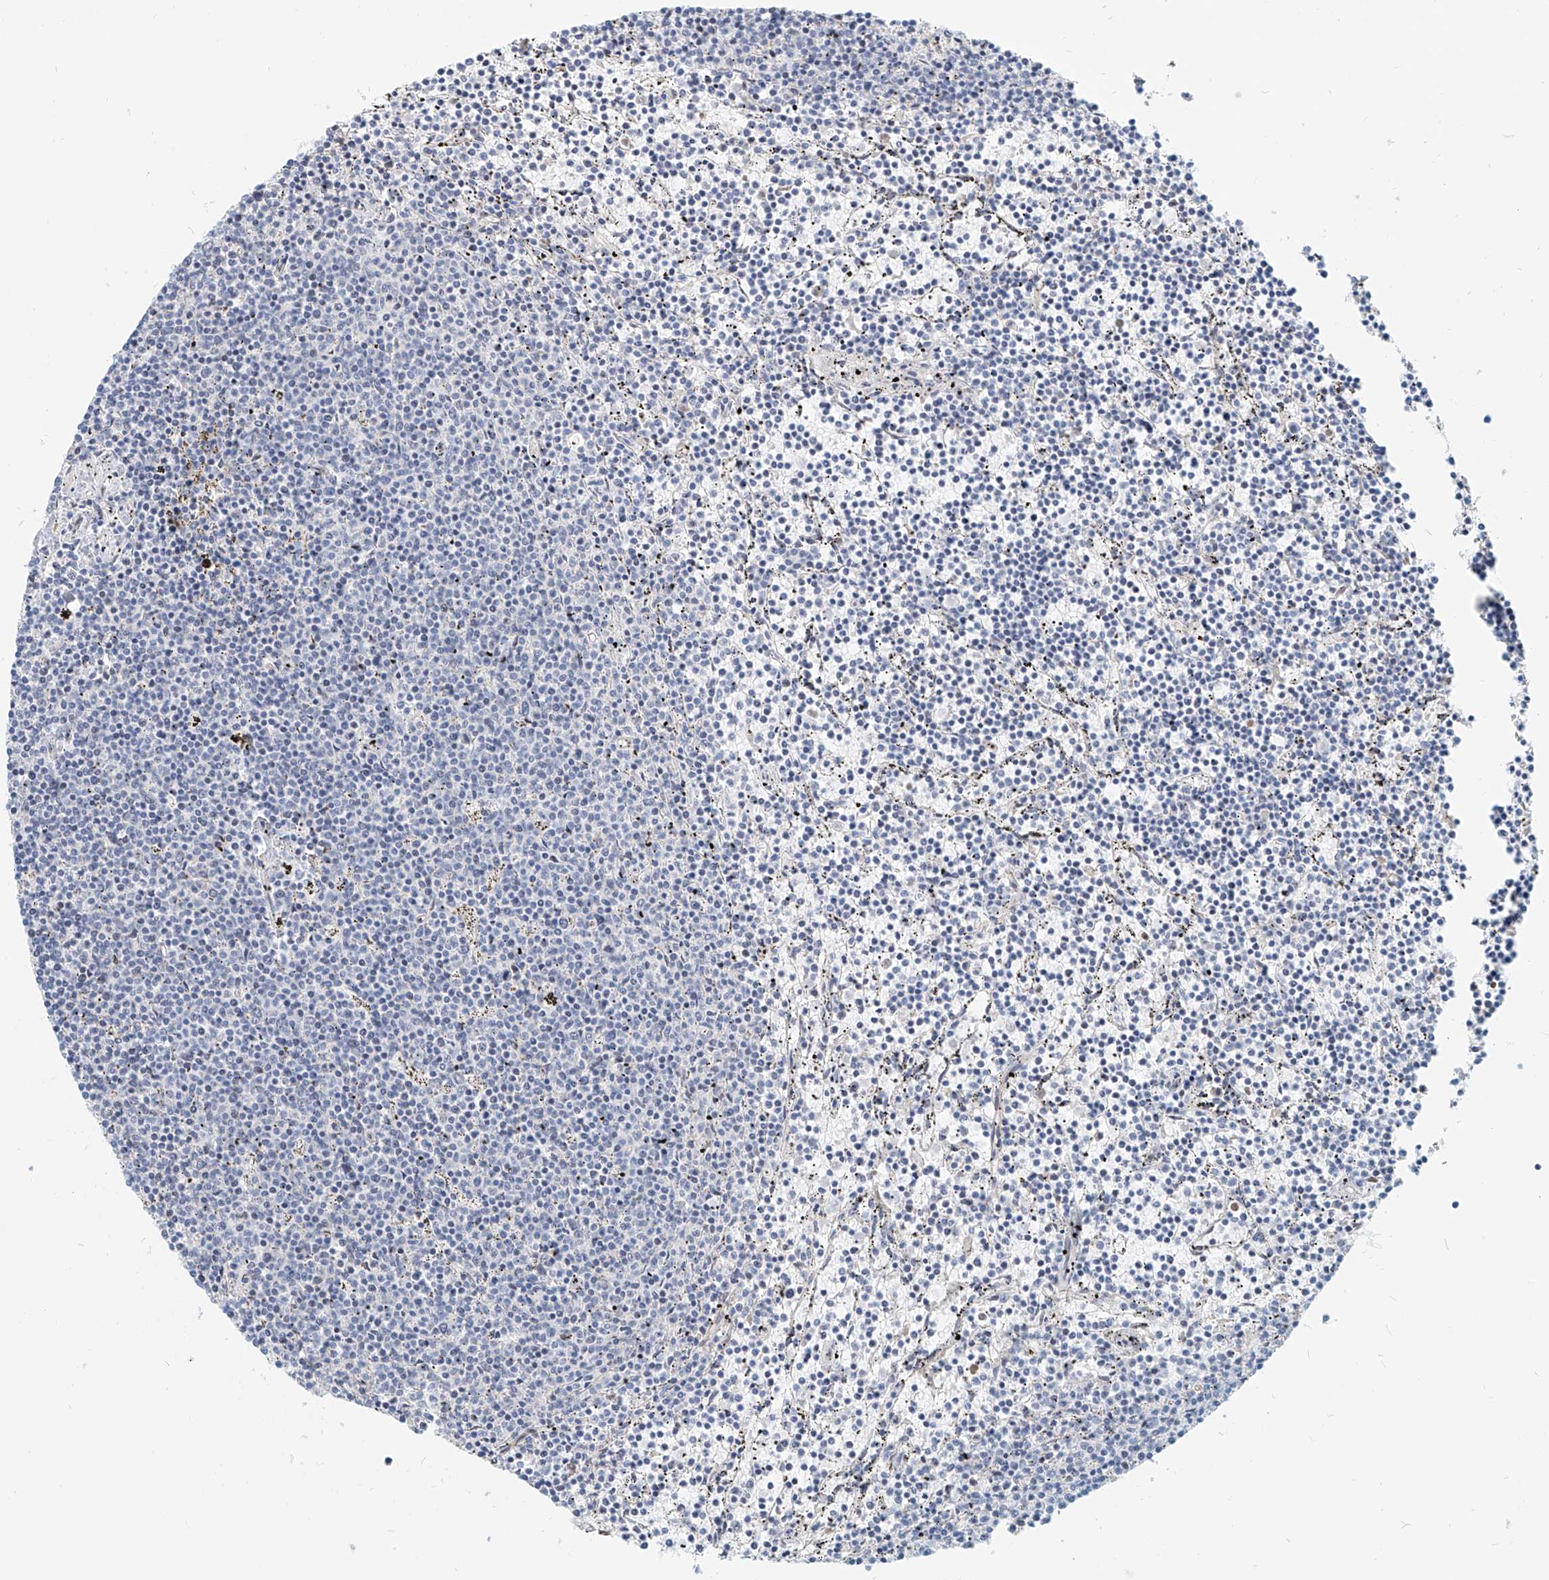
{"staining": {"intensity": "negative", "quantity": "none", "location": "none"}, "tissue": "lymphoma", "cell_type": "Tumor cells", "image_type": "cancer", "snomed": [{"axis": "morphology", "description": "Malignant lymphoma, non-Hodgkin's type, Low grade"}, {"axis": "topography", "description": "Spleen"}], "caption": "This micrograph is of low-grade malignant lymphoma, non-Hodgkin's type stained with immunohistochemistry (IHC) to label a protein in brown with the nuclei are counter-stained blue. There is no staining in tumor cells.", "gene": "SASH1", "patient": {"sex": "female", "age": 50}}